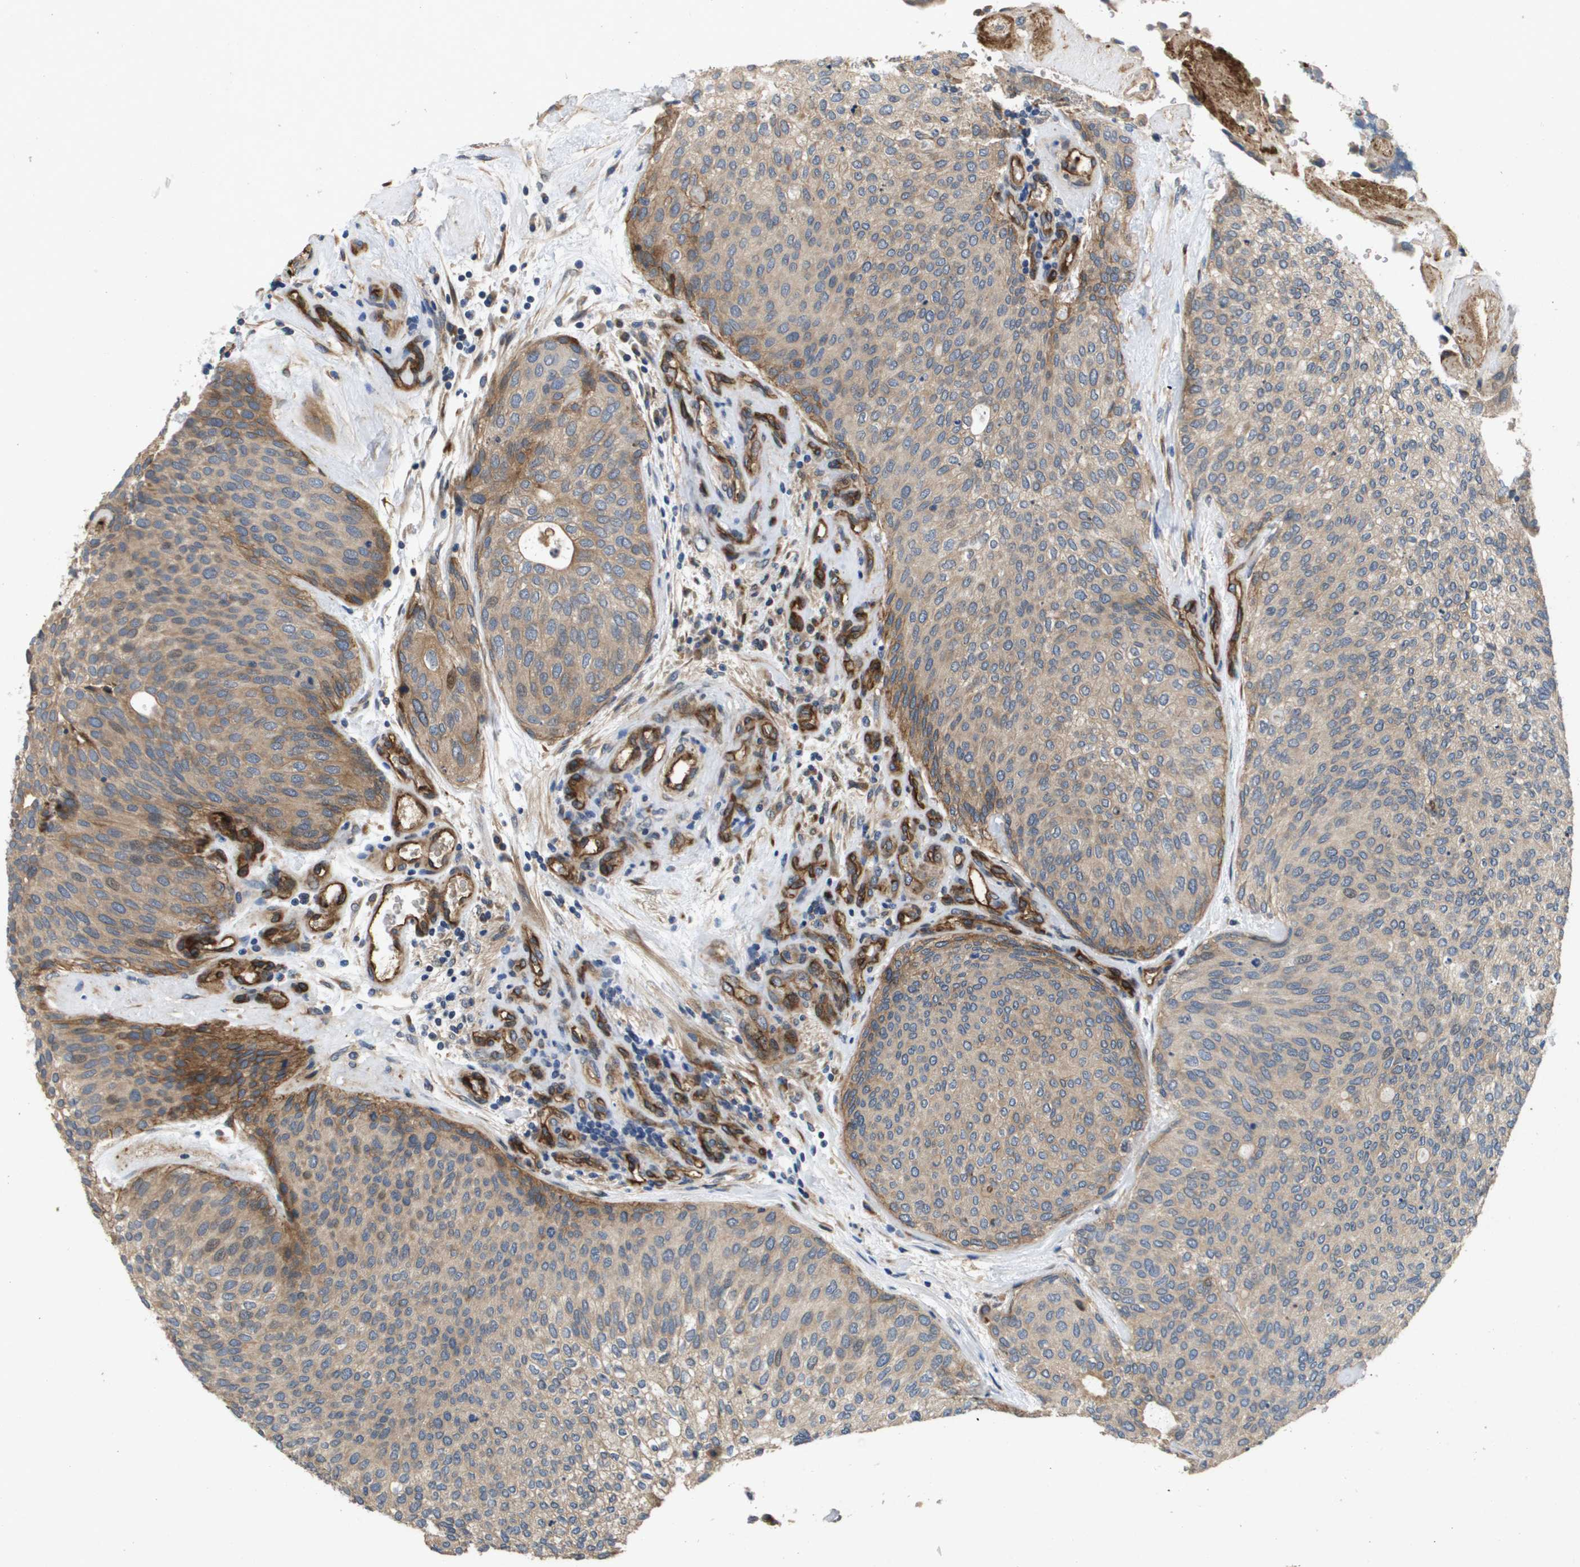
{"staining": {"intensity": "weak", "quantity": ">75%", "location": "cytoplasmic/membranous"}, "tissue": "urothelial cancer", "cell_type": "Tumor cells", "image_type": "cancer", "snomed": [{"axis": "morphology", "description": "Urothelial carcinoma, Low grade"}, {"axis": "topography", "description": "Urinary bladder"}], "caption": "This is a photomicrograph of immunohistochemistry (IHC) staining of urothelial cancer, which shows weak staining in the cytoplasmic/membranous of tumor cells.", "gene": "ENTPD2", "patient": {"sex": "female", "age": 79}}